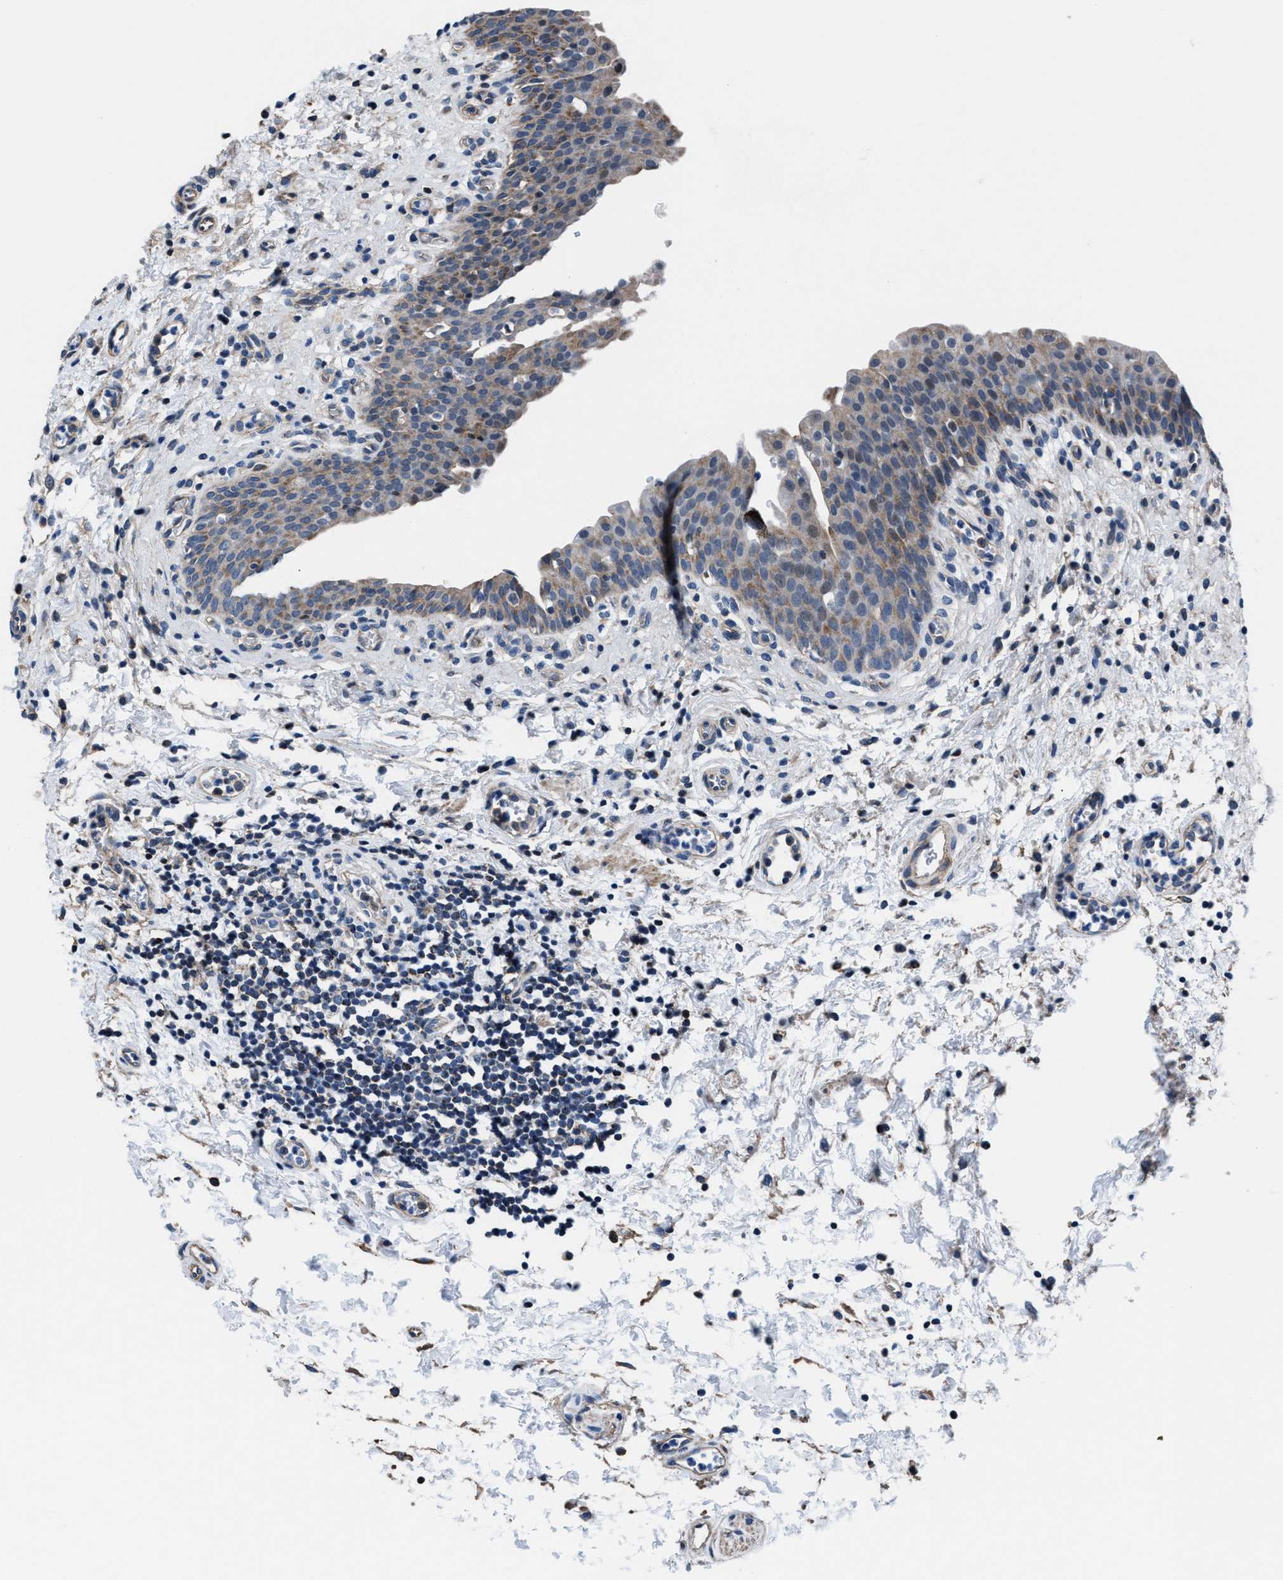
{"staining": {"intensity": "moderate", "quantity": "25%-75%", "location": "cytoplasmic/membranous"}, "tissue": "urinary bladder", "cell_type": "Urothelial cells", "image_type": "normal", "snomed": [{"axis": "morphology", "description": "Normal tissue, NOS"}, {"axis": "topography", "description": "Urinary bladder"}], "caption": "A photomicrograph showing moderate cytoplasmic/membranous staining in about 25%-75% of urothelial cells in normal urinary bladder, as visualized by brown immunohistochemical staining.", "gene": "NKTR", "patient": {"sex": "male", "age": 37}}